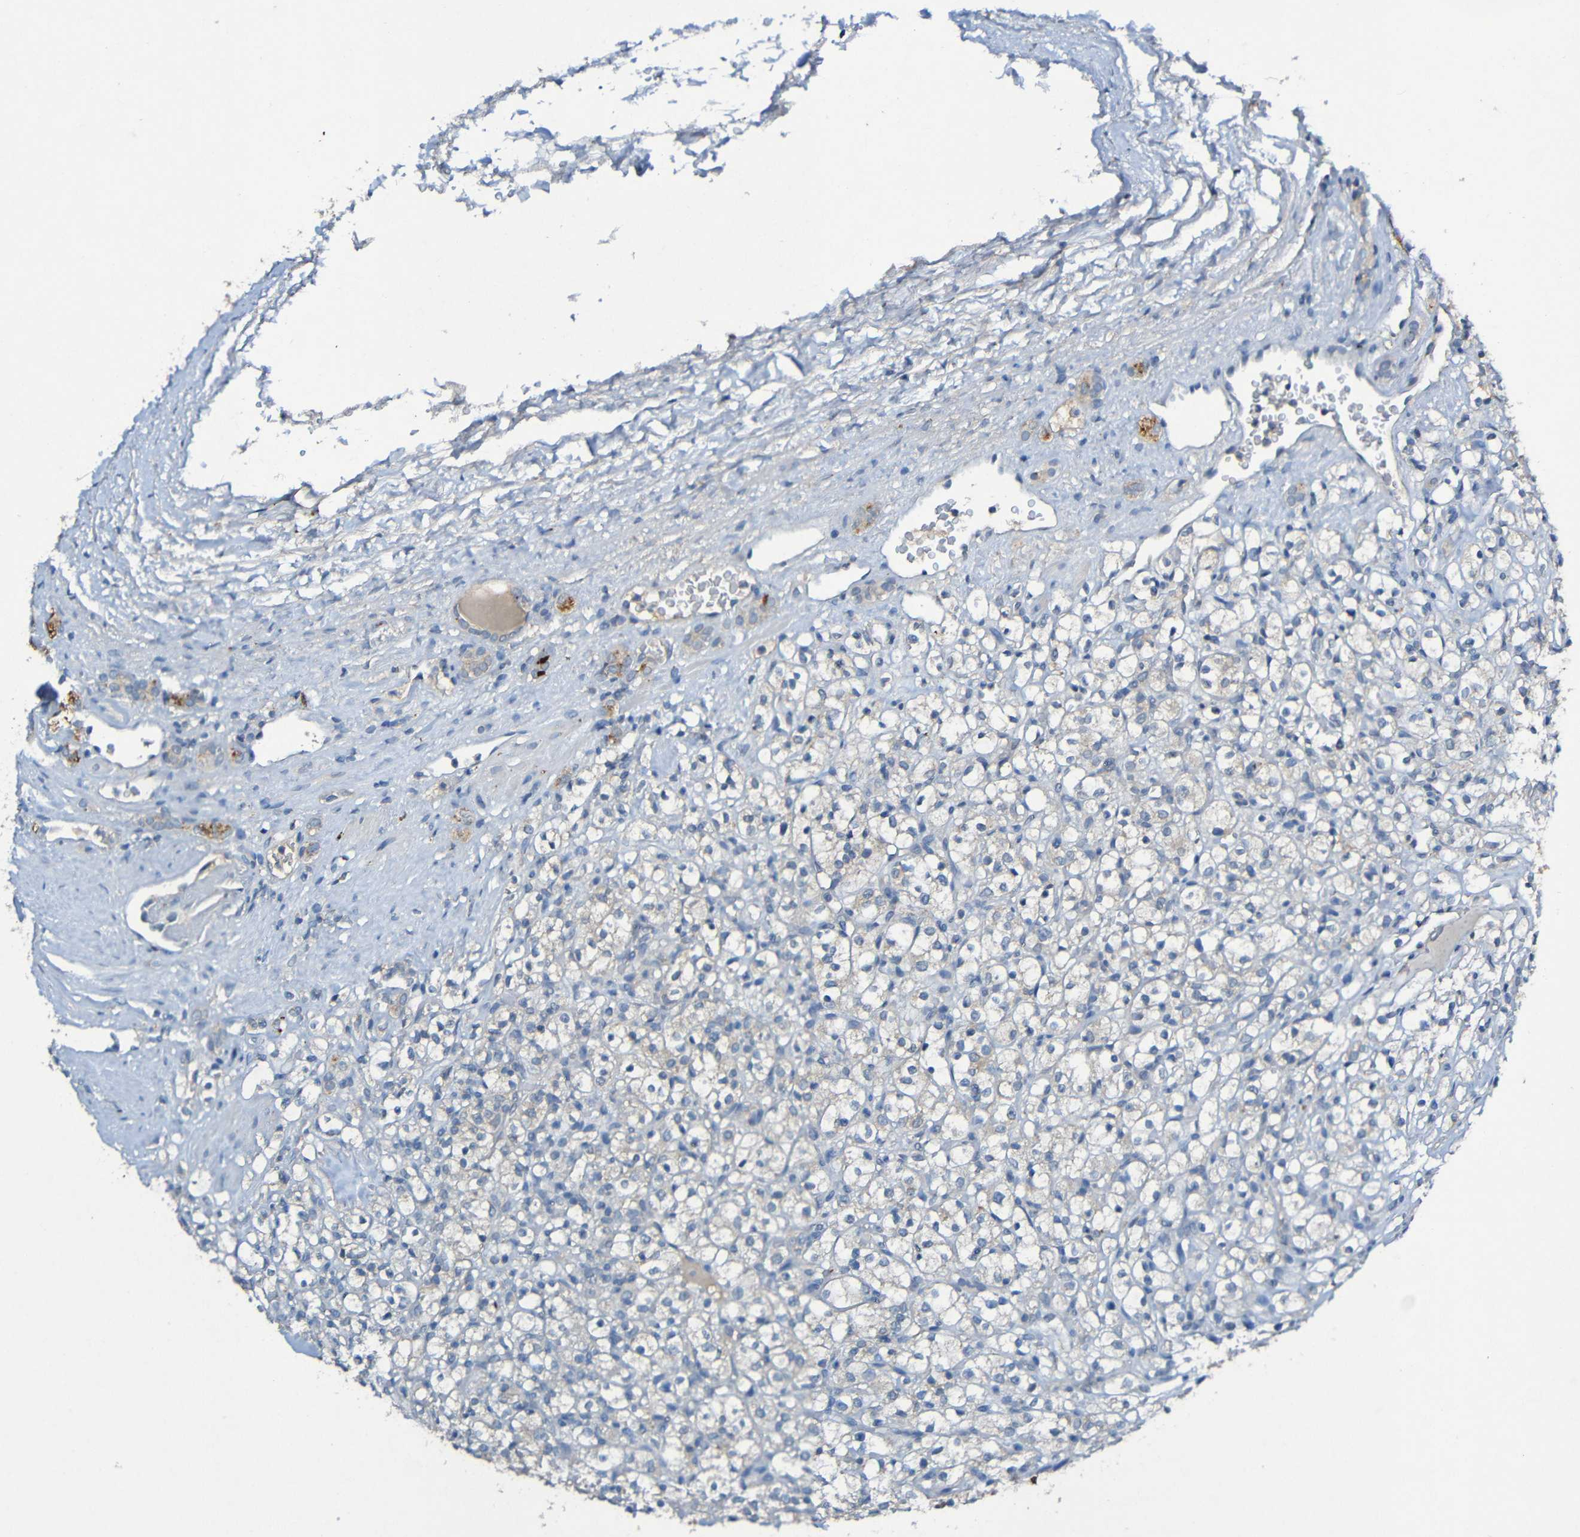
{"staining": {"intensity": "negative", "quantity": "none", "location": "none"}, "tissue": "renal cancer", "cell_type": "Tumor cells", "image_type": "cancer", "snomed": [{"axis": "morphology", "description": "Normal tissue, NOS"}, {"axis": "morphology", "description": "Adenocarcinoma, NOS"}, {"axis": "topography", "description": "Kidney"}], "caption": "The immunohistochemistry (IHC) histopathology image has no significant expression in tumor cells of renal cancer (adenocarcinoma) tissue.", "gene": "LRRC70", "patient": {"sex": "female", "age": 72}}